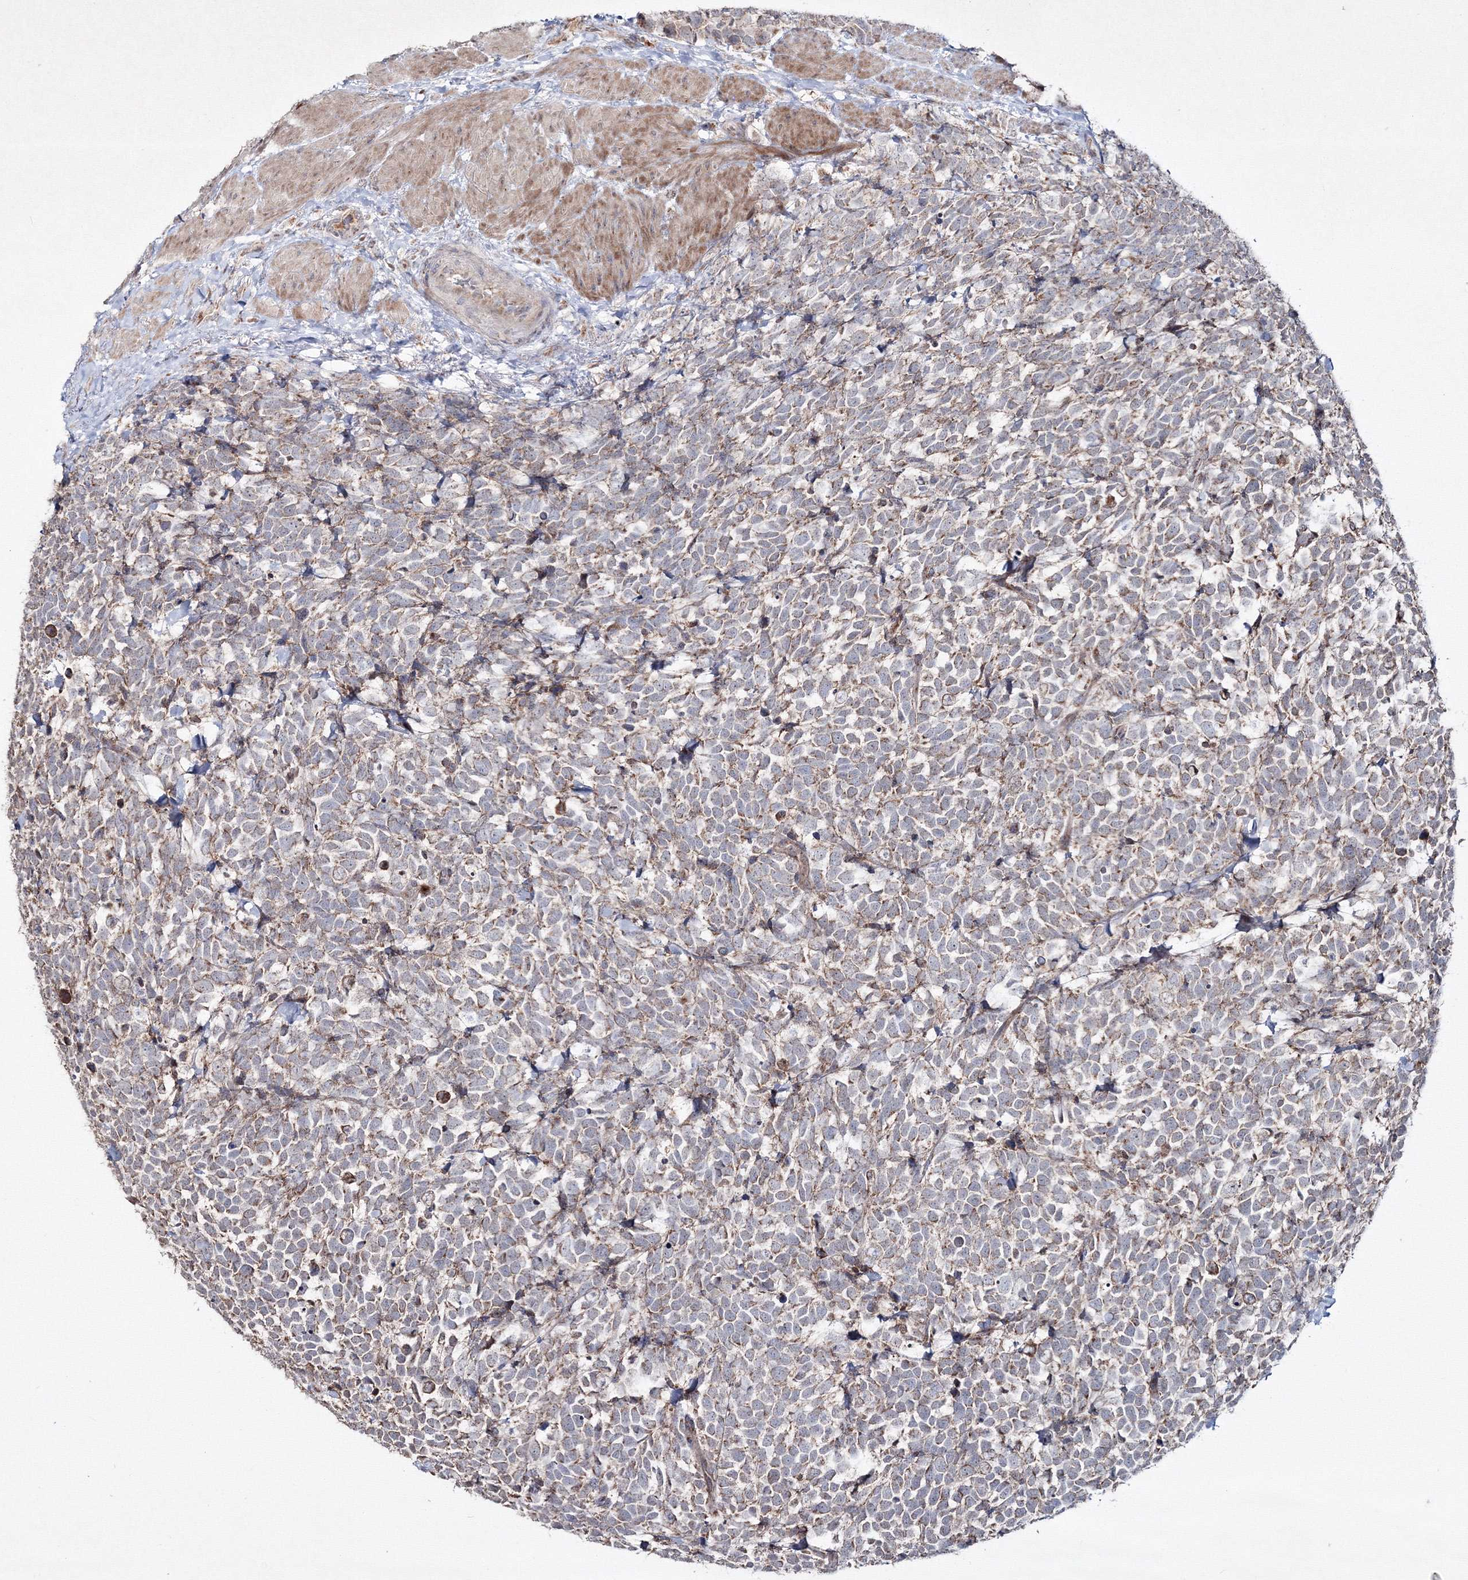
{"staining": {"intensity": "moderate", "quantity": "25%-75%", "location": "cytoplasmic/membranous"}, "tissue": "urothelial cancer", "cell_type": "Tumor cells", "image_type": "cancer", "snomed": [{"axis": "morphology", "description": "Urothelial carcinoma, High grade"}, {"axis": "topography", "description": "Urinary bladder"}], "caption": "Moderate cytoplasmic/membranous protein staining is appreciated in about 25%-75% of tumor cells in high-grade urothelial carcinoma.", "gene": "PEX13", "patient": {"sex": "female", "age": 82}}